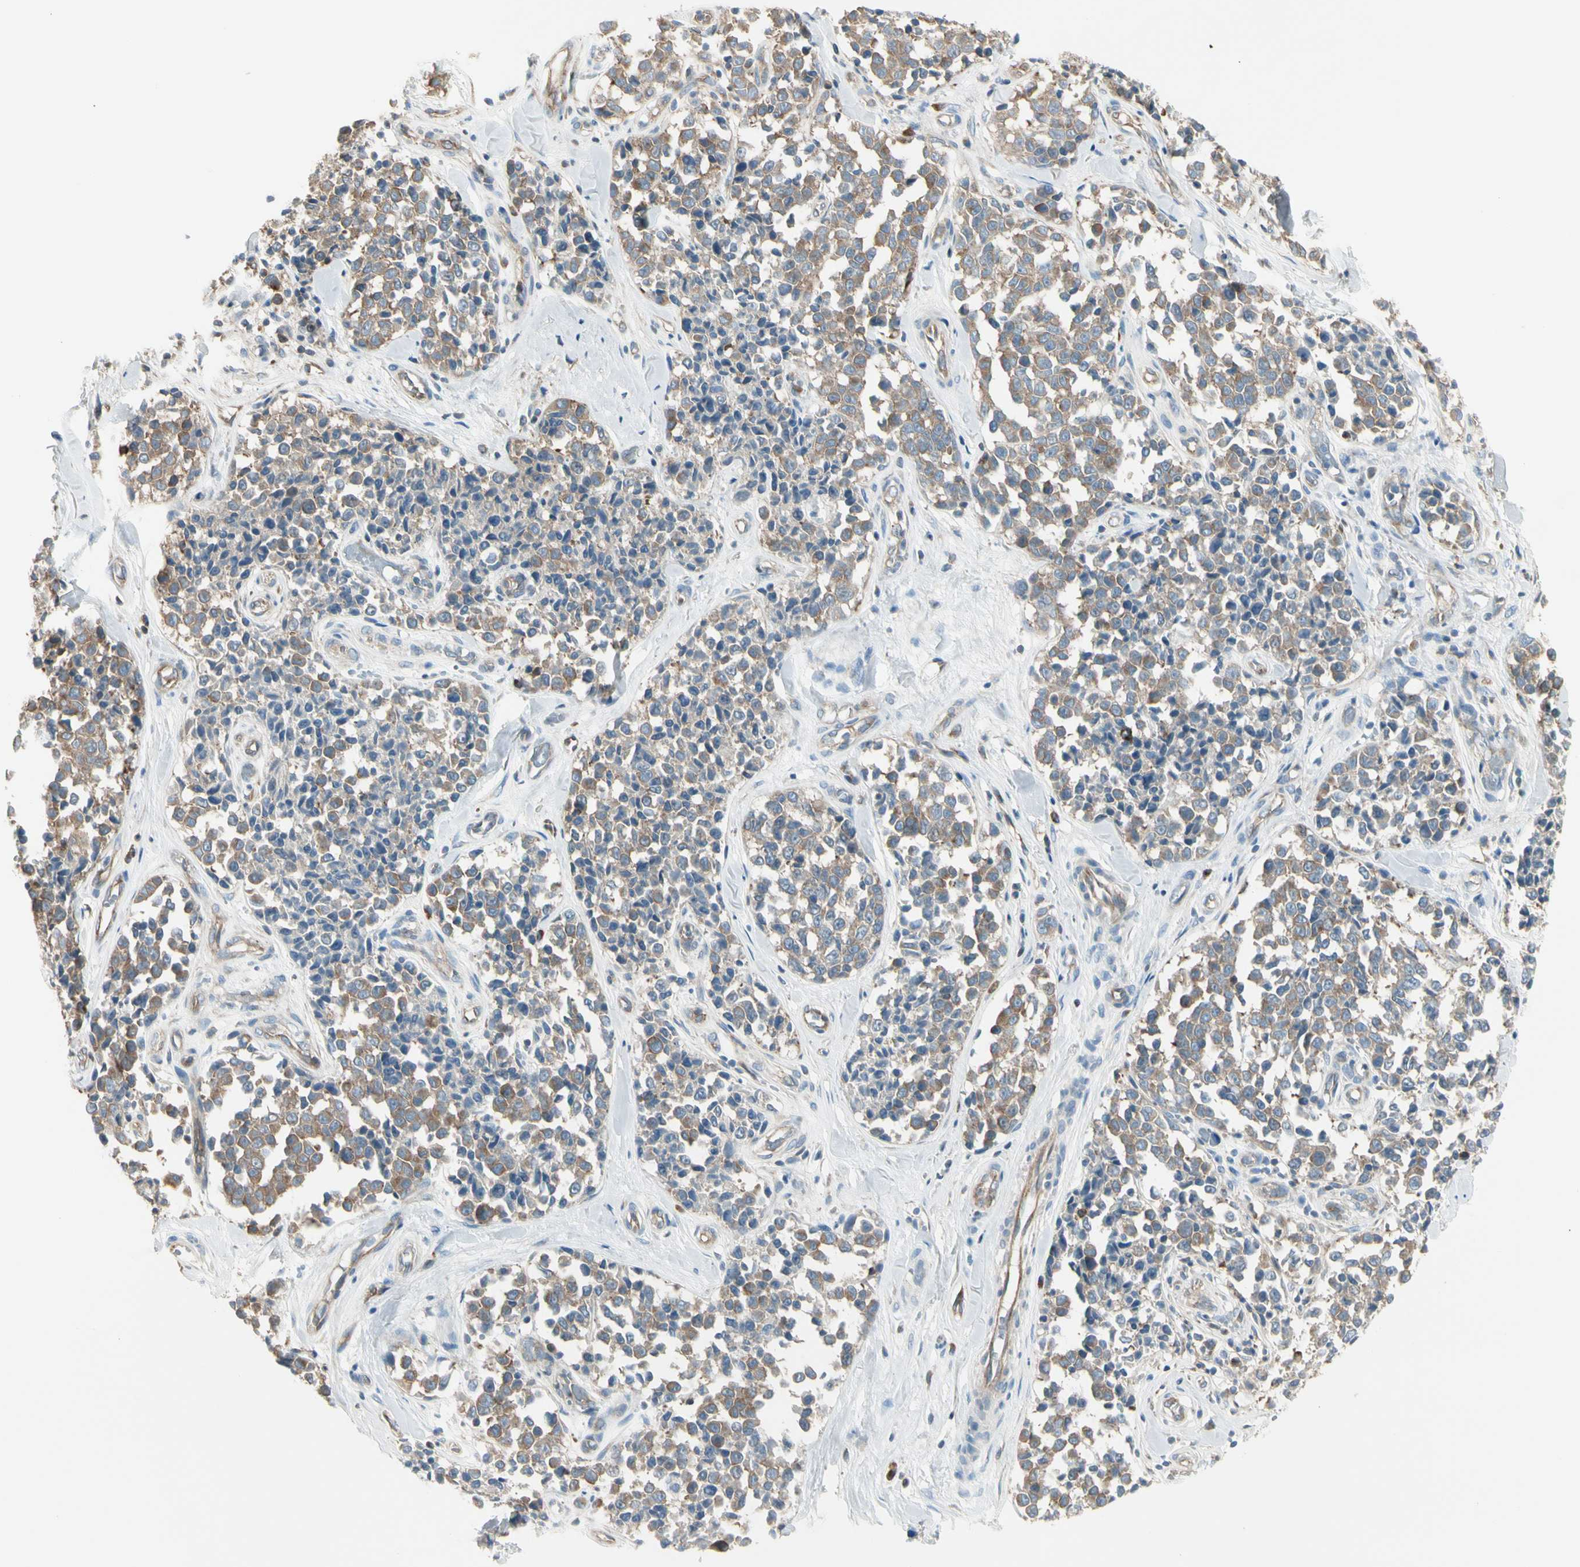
{"staining": {"intensity": "weak", "quantity": ">75%", "location": "cytoplasmic/membranous"}, "tissue": "melanoma", "cell_type": "Tumor cells", "image_type": "cancer", "snomed": [{"axis": "morphology", "description": "Malignant melanoma, NOS"}, {"axis": "topography", "description": "Skin"}], "caption": "Immunohistochemical staining of melanoma reveals low levels of weak cytoplasmic/membranous staining in about >75% of tumor cells.", "gene": "AGFG1", "patient": {"sex": "female", "age": 64}}